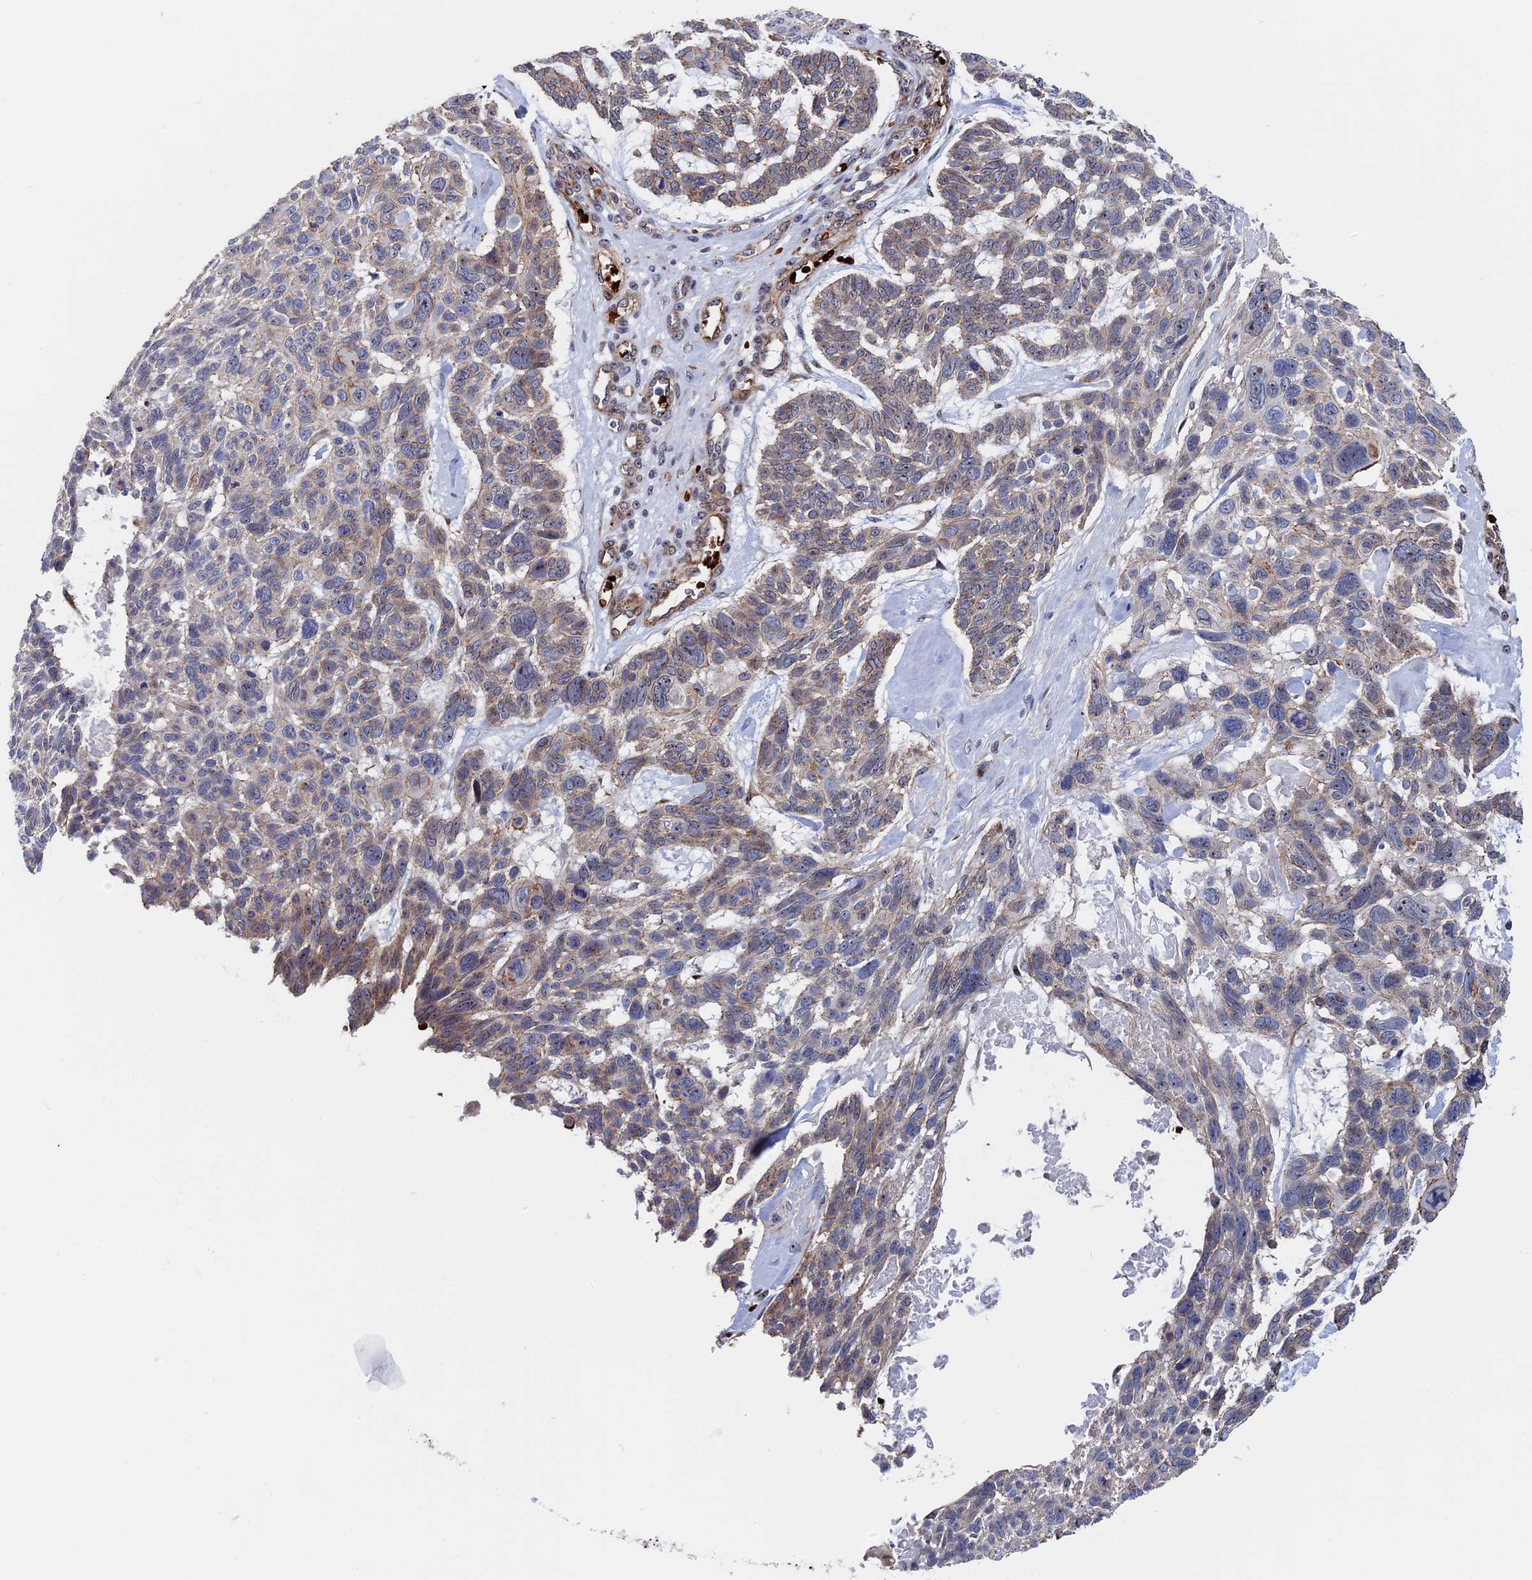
{"staining": {"intensity": "weak", "quantity": "25%-75%", "location": "cytoplasmic/membranous"}, "tissue": "skin cancer", "cell_type": "Tumor cells", "image_type": "cancer", "snomed": [{"axis": "morphology", "description": "Basal cell carcinoma"}, {"axis": "topography", "description": "Skin"}], "caption": "Protein expression analysis of human basal cell carcinoma (skin) reveals weak cytoplasmic/membranous staining in about 25%-75% of tumor cells.", "gene": "EXOSC9", "patient": {"sex": "male", "age": 88}}